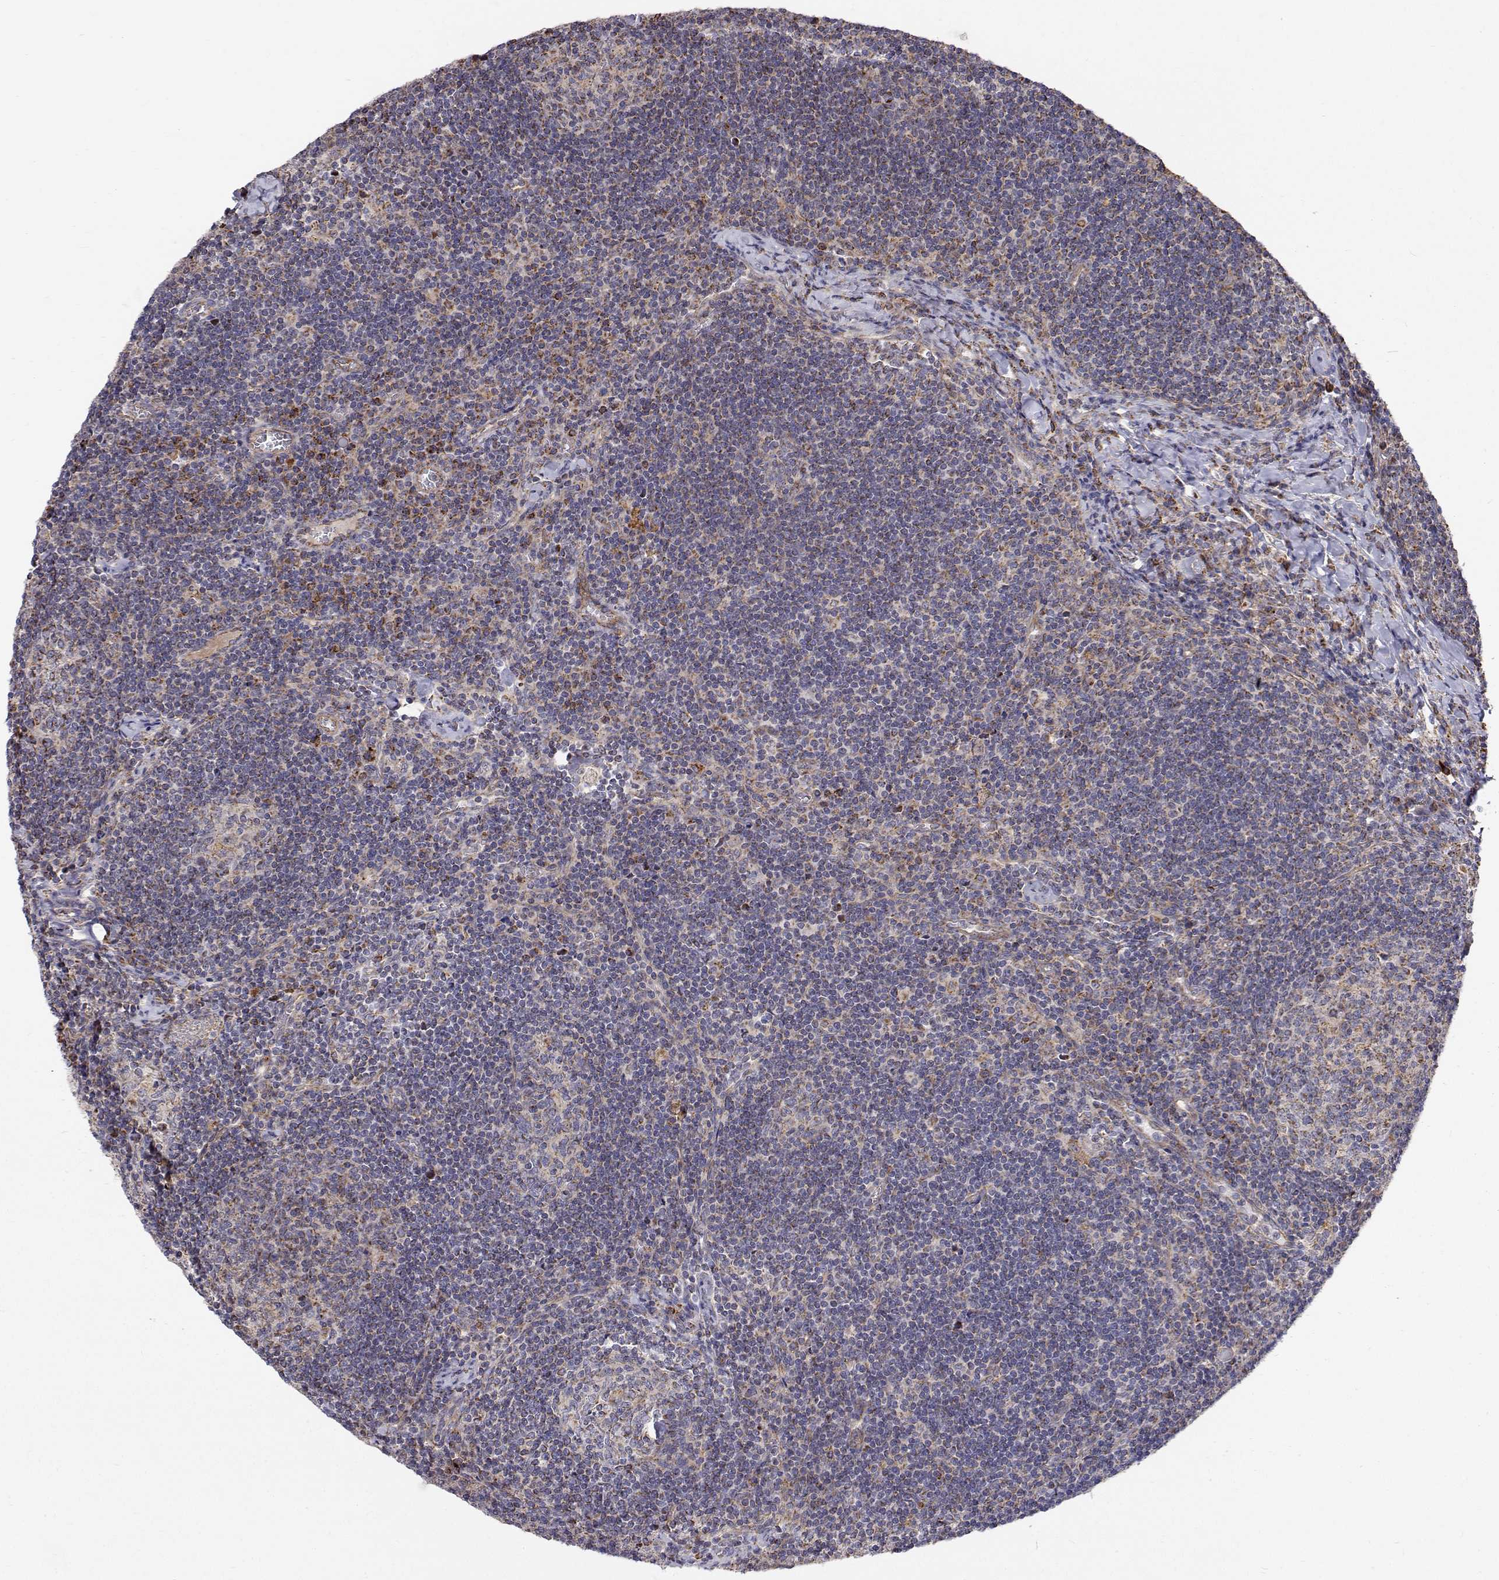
{"staining": {"intensity": "moderate", "quantity": "25%-75%", "location": "cytoplasmic/membranous"}, "tissue": "lymph node", "cell_type": "Germinal center cells", "image_type": "normal", "snomed": [{"axis": "morphology", "description": "Normal tissue, NOS"}, {"axis": "topography", "description": "Lymph node"}], "caption": "The immunohistochemical stain shows moderate cytoplasmic/membranous staining in germinal center cells of benign lymph node.", "gene": "SPICE1", "patient": {"sex": "male", "age": 67}}